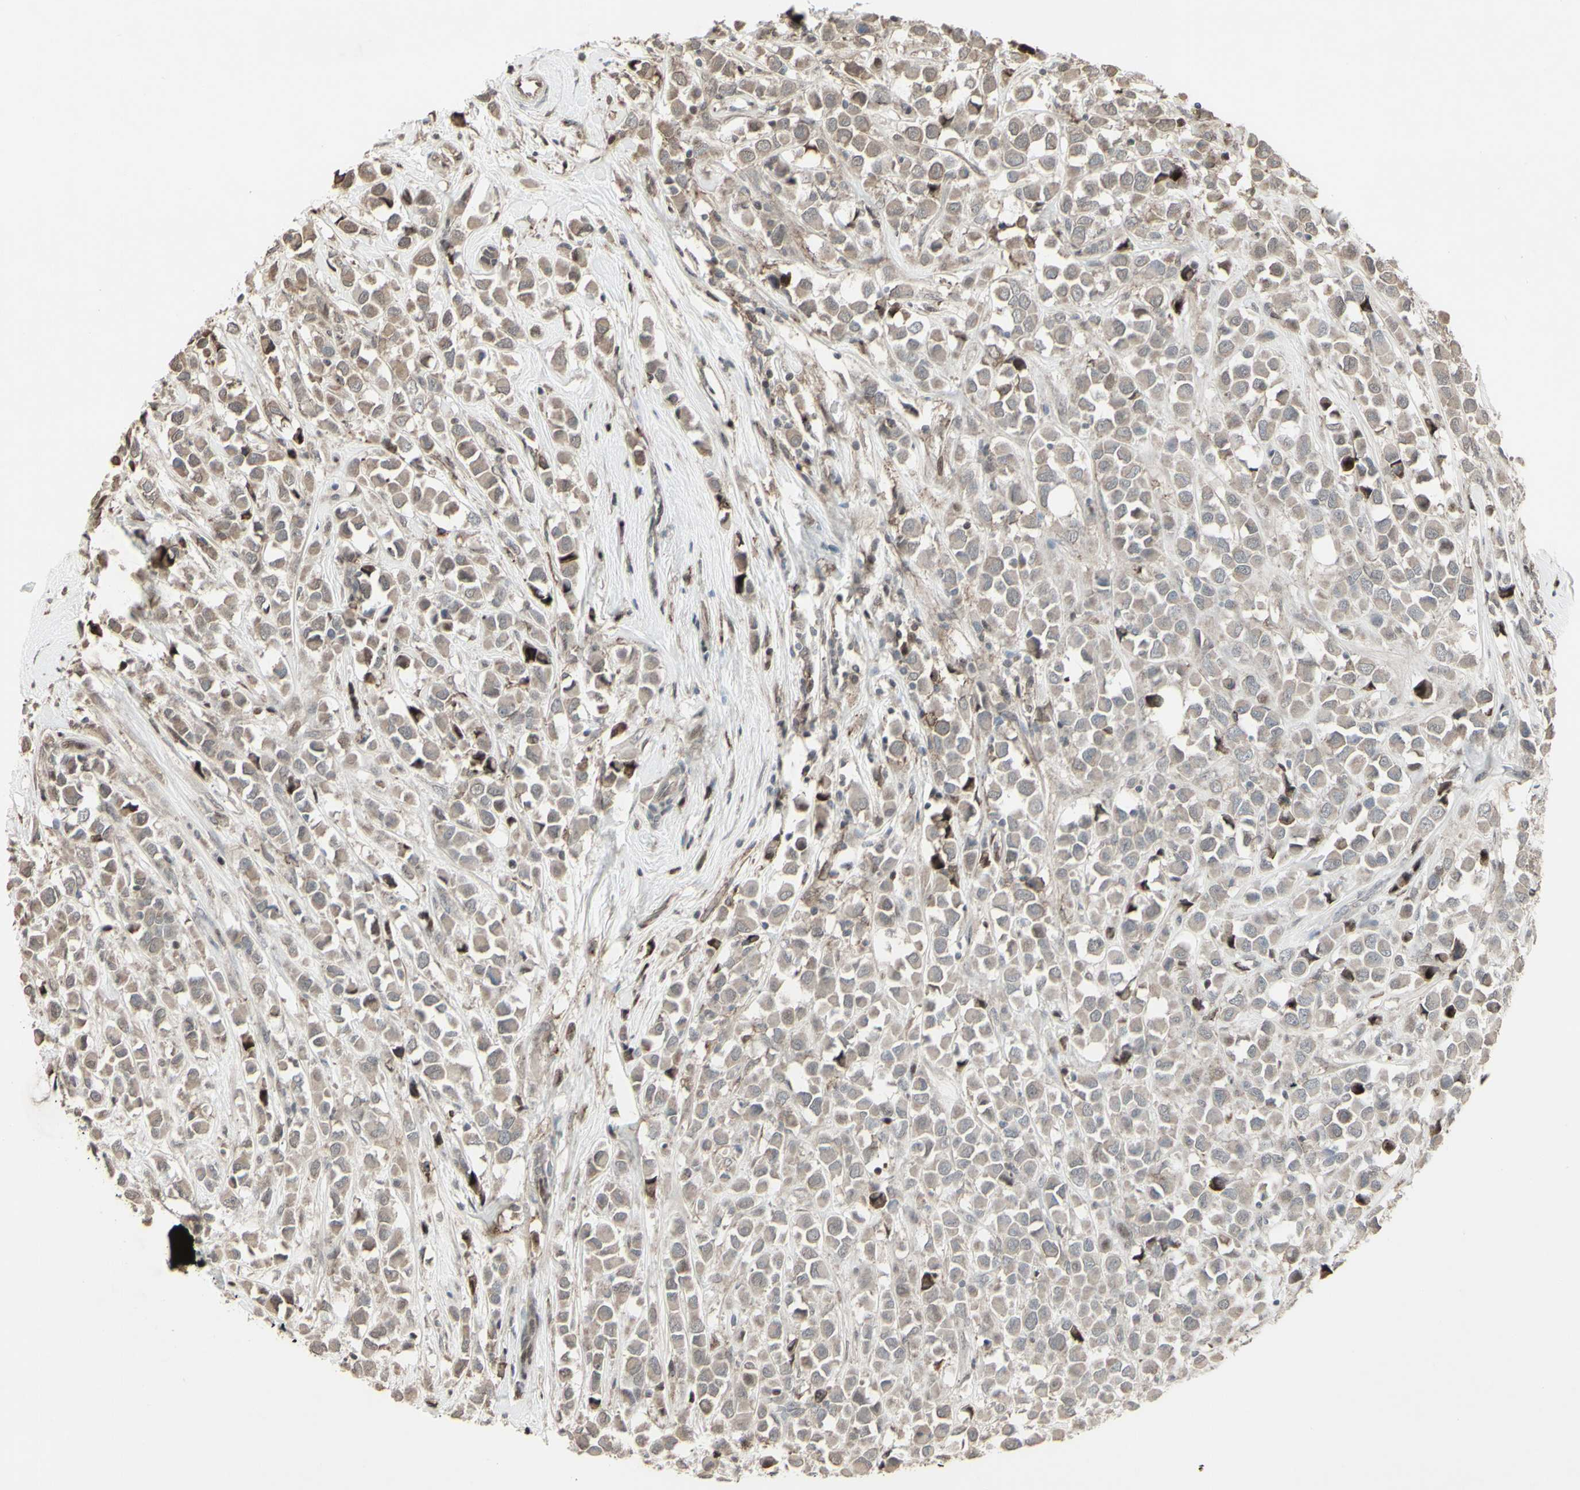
{"staining": {"intensity": "weak", "quantity": ">75%", "location": "cytoplasmic/membranous"}, "tissue": "breast cancer", "cell_type": "Tumor cells", "image_type": "cancer", "snomed": [{"axis": "morphology", "description": "Duct carcinoma"}, {"axis": "topography", "description": "Breast"}], "caption": "Protein expression analysis of breast cancer displays weak cytoplasmic/membranous staining in about >75% of tumor cells.", "gene": "CD33", "patient": {"sex": "female", "age": 61}}